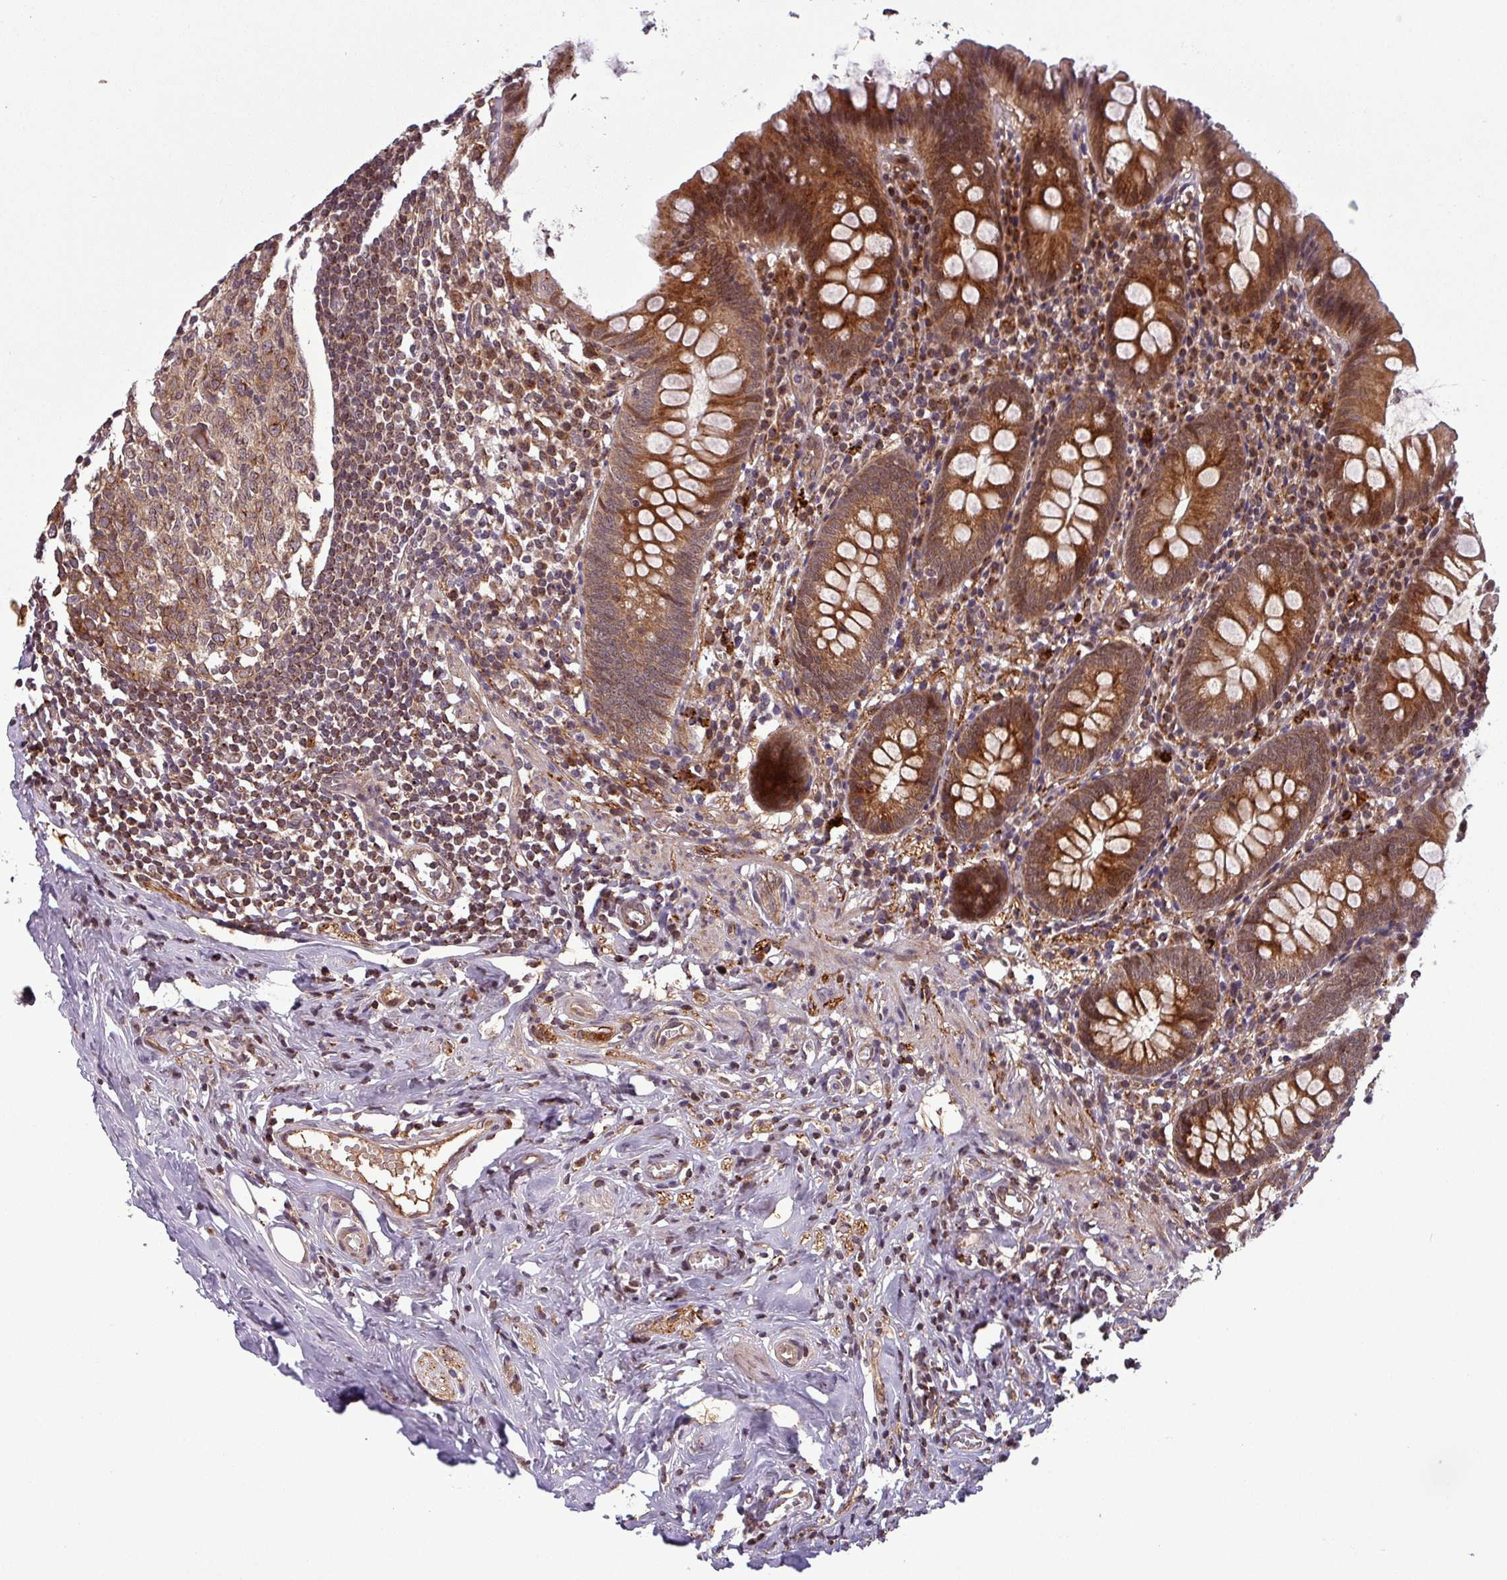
{"staining": {"intensity": "strong", "quantity": ">75%", "location": "cytoplasmic/membranous,nuclear"}, "tissue": "appendix", "cell_type": "Glandular cells", "image_type": "normal", "snomed": [{"axis": "morphology", "description": "Normal tissue, NOS"}, {"axis": "topography", "description": "Appendix"}], "caption": "Immunohistochemistry image of unremarkable appendix stained for a protein (brown), which reveals high levels of strong cytoplasmic/membranous,nuclear staining in approximately >75% of glandular cells.", "gene": "PUS1", "patient": {"sex": "female", "age": 51}}